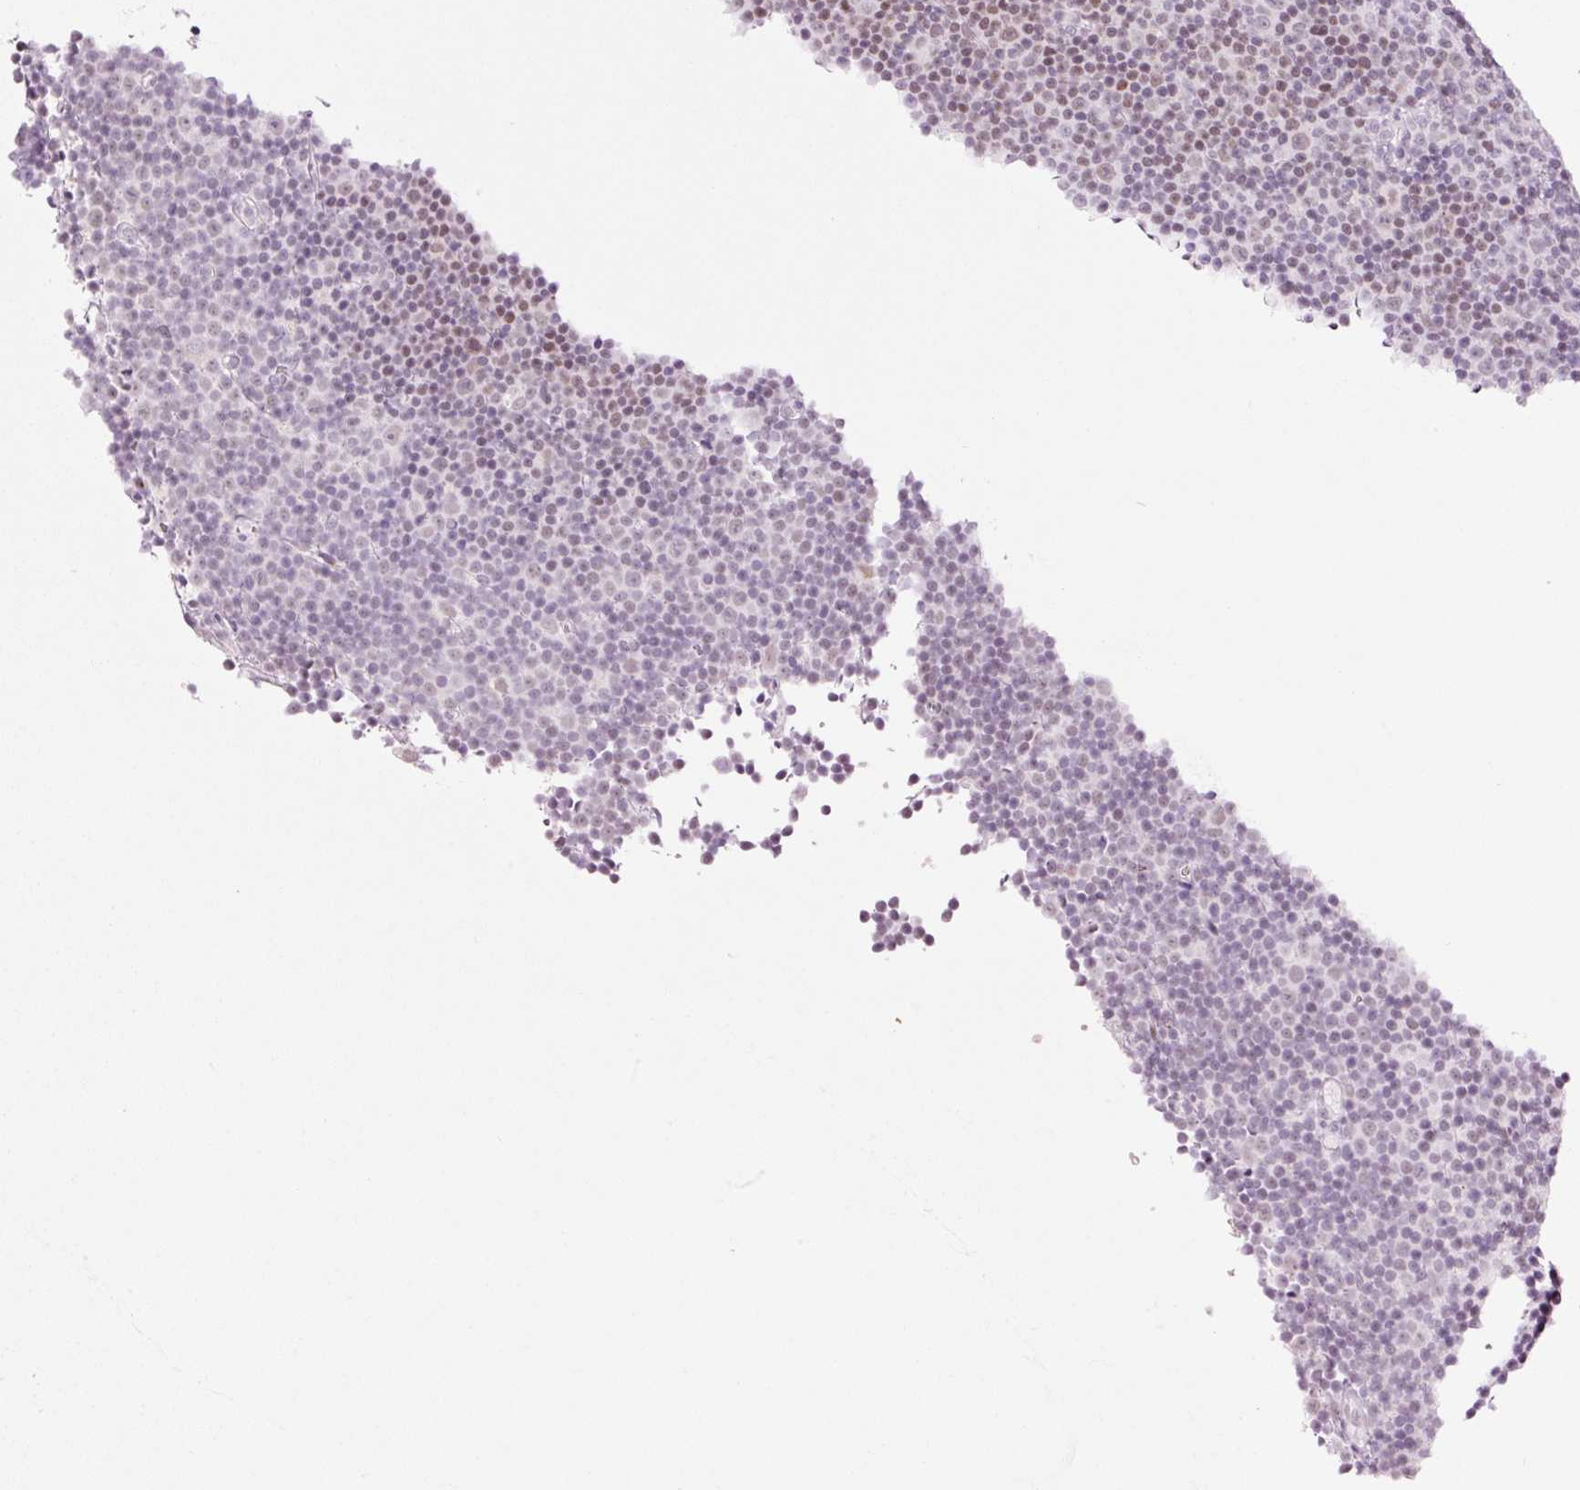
{"staining": {"intensity": "moderate", "quantity": "25%-75%", "location": "nuclear"}, "tissue": "lymphoma", "cell_type": "Tumor cells", "image_type": "cancer", "snomed": [{"axis": "morphology", "description": "Malignant lymphoma, non-Hodgkin's type, Low grade"}, {"axis": "topography", "description": "Lymph node"}], "caption": "An immunohistochemistry image of neoplastic tissue is shown. Protein staining in brown highlights moderate nuclear positivity in malignant lymphoma, non-Hodgkin's type (low-grade) within tumor cells.", "gene": "ANKRD20A1", "patient": {"sex": "female", "age": 67}}